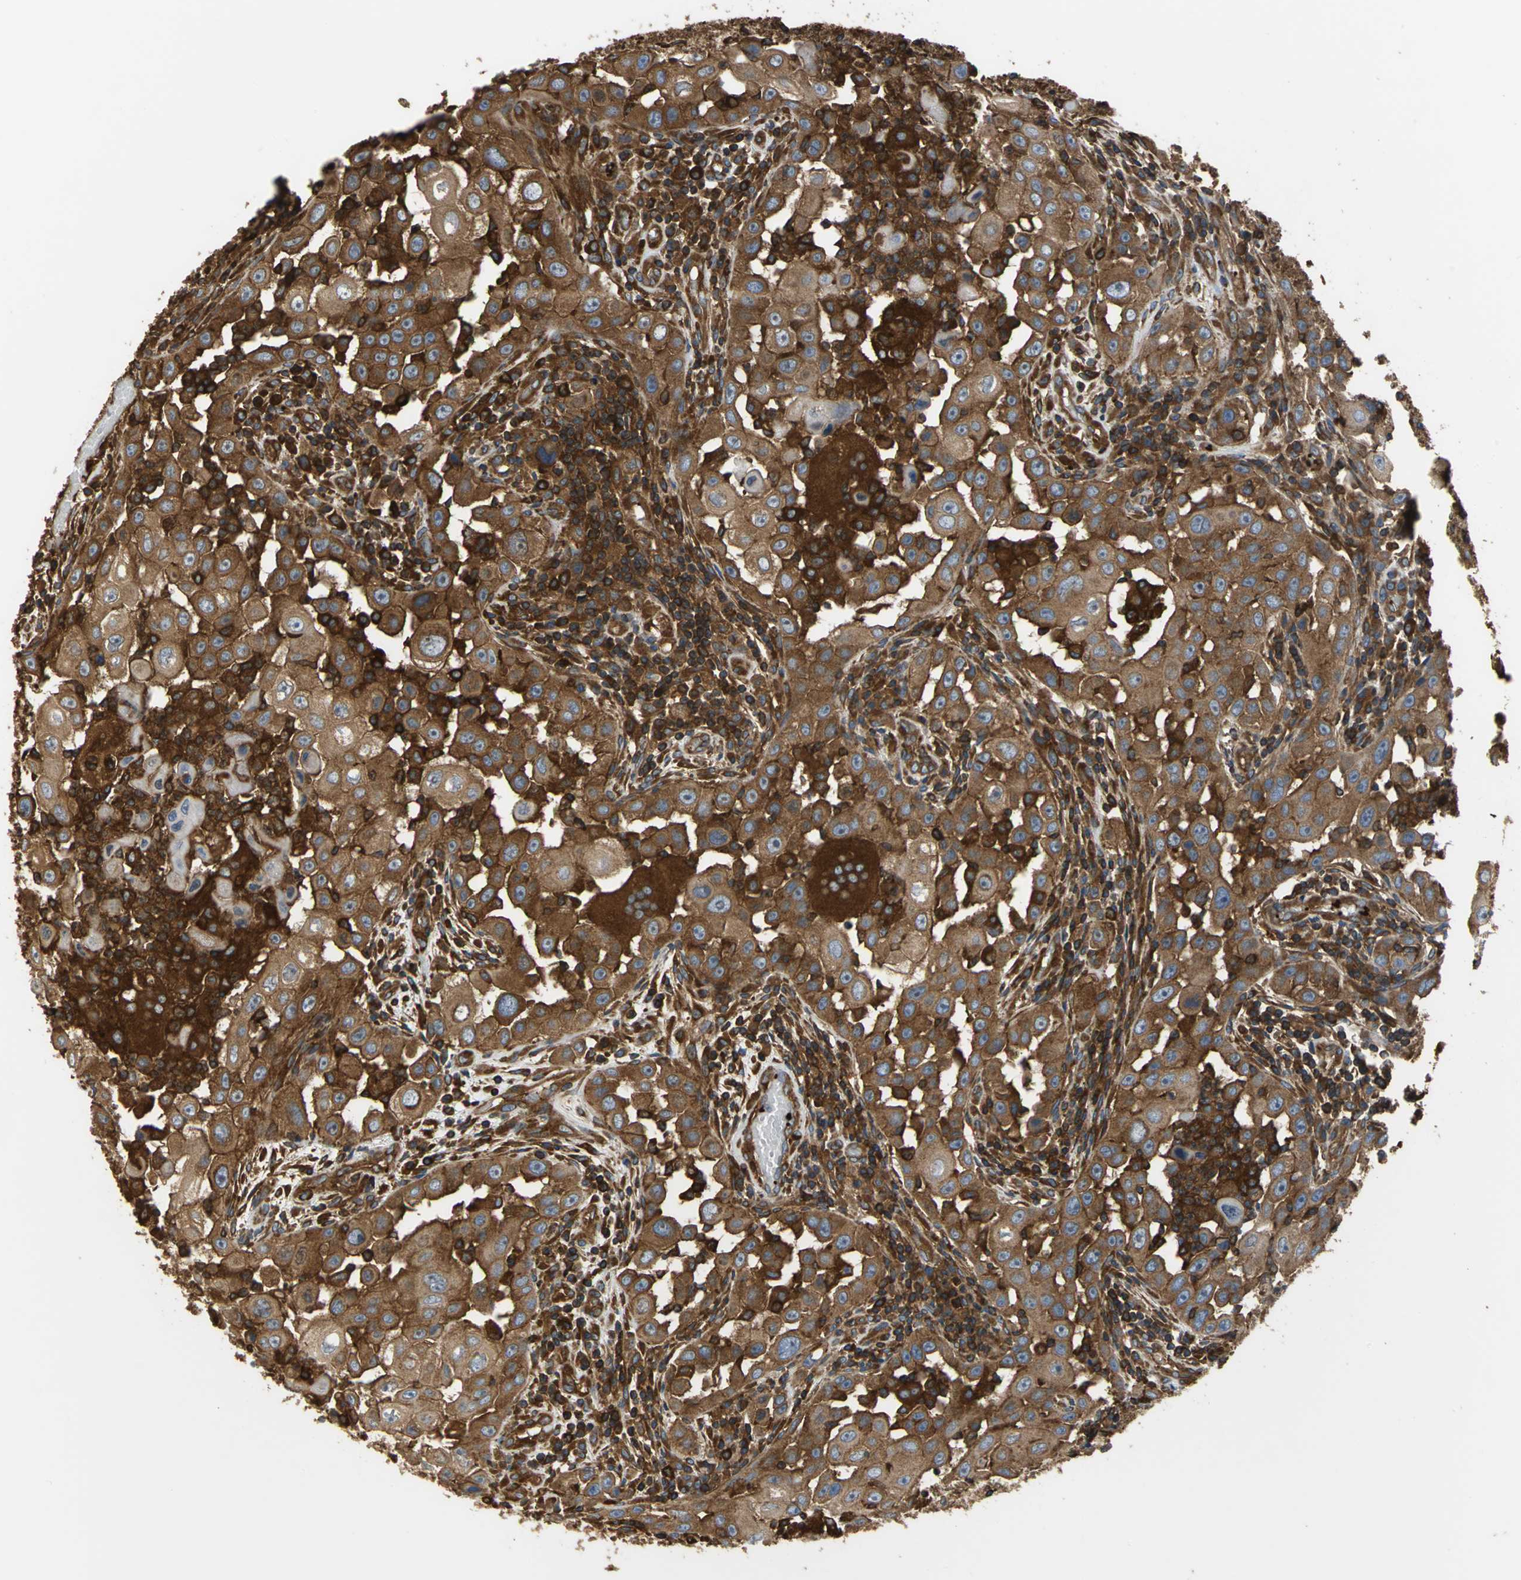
{"staining": {"intensity": "strong", "quantity": ">75%", "location": "cytoplasmic/membranous"}, "tissue": "head and neck cancer", "cell_type": "Tumor cells", "image_type": "cancer", "snomed": [{"axis": "morphology", "description": "Carcinoma, NOS"}, {"axis": "topography", "description": "Head-Neck"}], "caption": "This is a histology image of immunohistochemistry (IHC) staining of head and neck carcinoma, which shows strong positivity in the cytoplasmic/membranous of tumor cells.", "gene": "TLN1", "patient": {"sex": "male", "age": 87}}